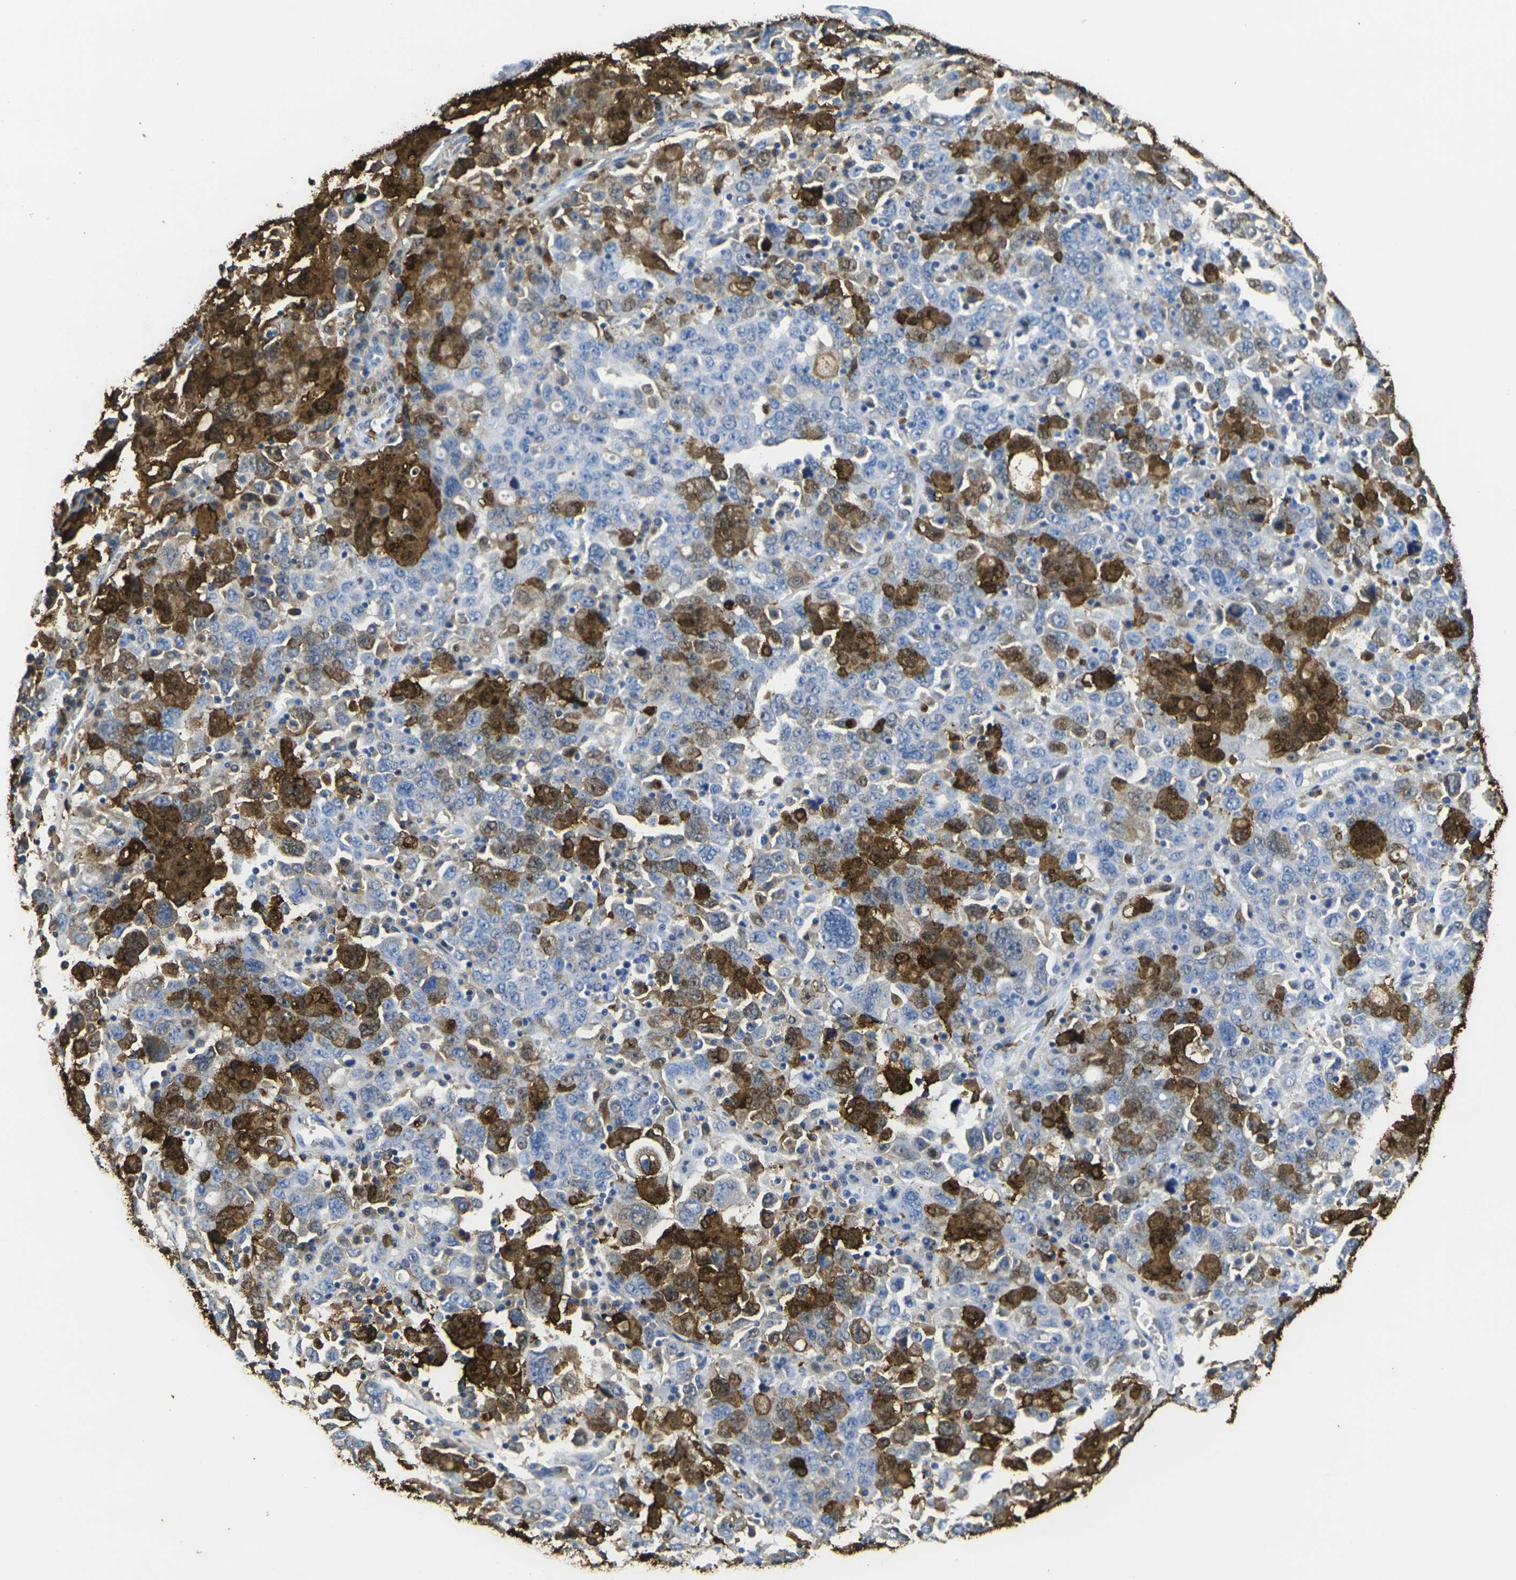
{"staining": {"intensity": "strong", "quantity": "<25%", "location": "cytoplasmic/membranous,nuclear"}, "tissue": "ovarian cancer", "cell_type": "Tumor cells", "image_type": "cancer", "snomed": [{"axis": "morphology", "description": "Carcinoma, endometroid"}, {"axis": "topography", "description": "Ovary"}], "caption": "DAB (3,3'-diaminobenzidine) immunohistochemical staining of ovarian endometroid carcinoma exhibits strong cytoplasmic/membranous and nuclear protein staining in approximately <25% of tumor cells.", "gene": "S100A9", "patient": {"sex": "female", "age": 62}}